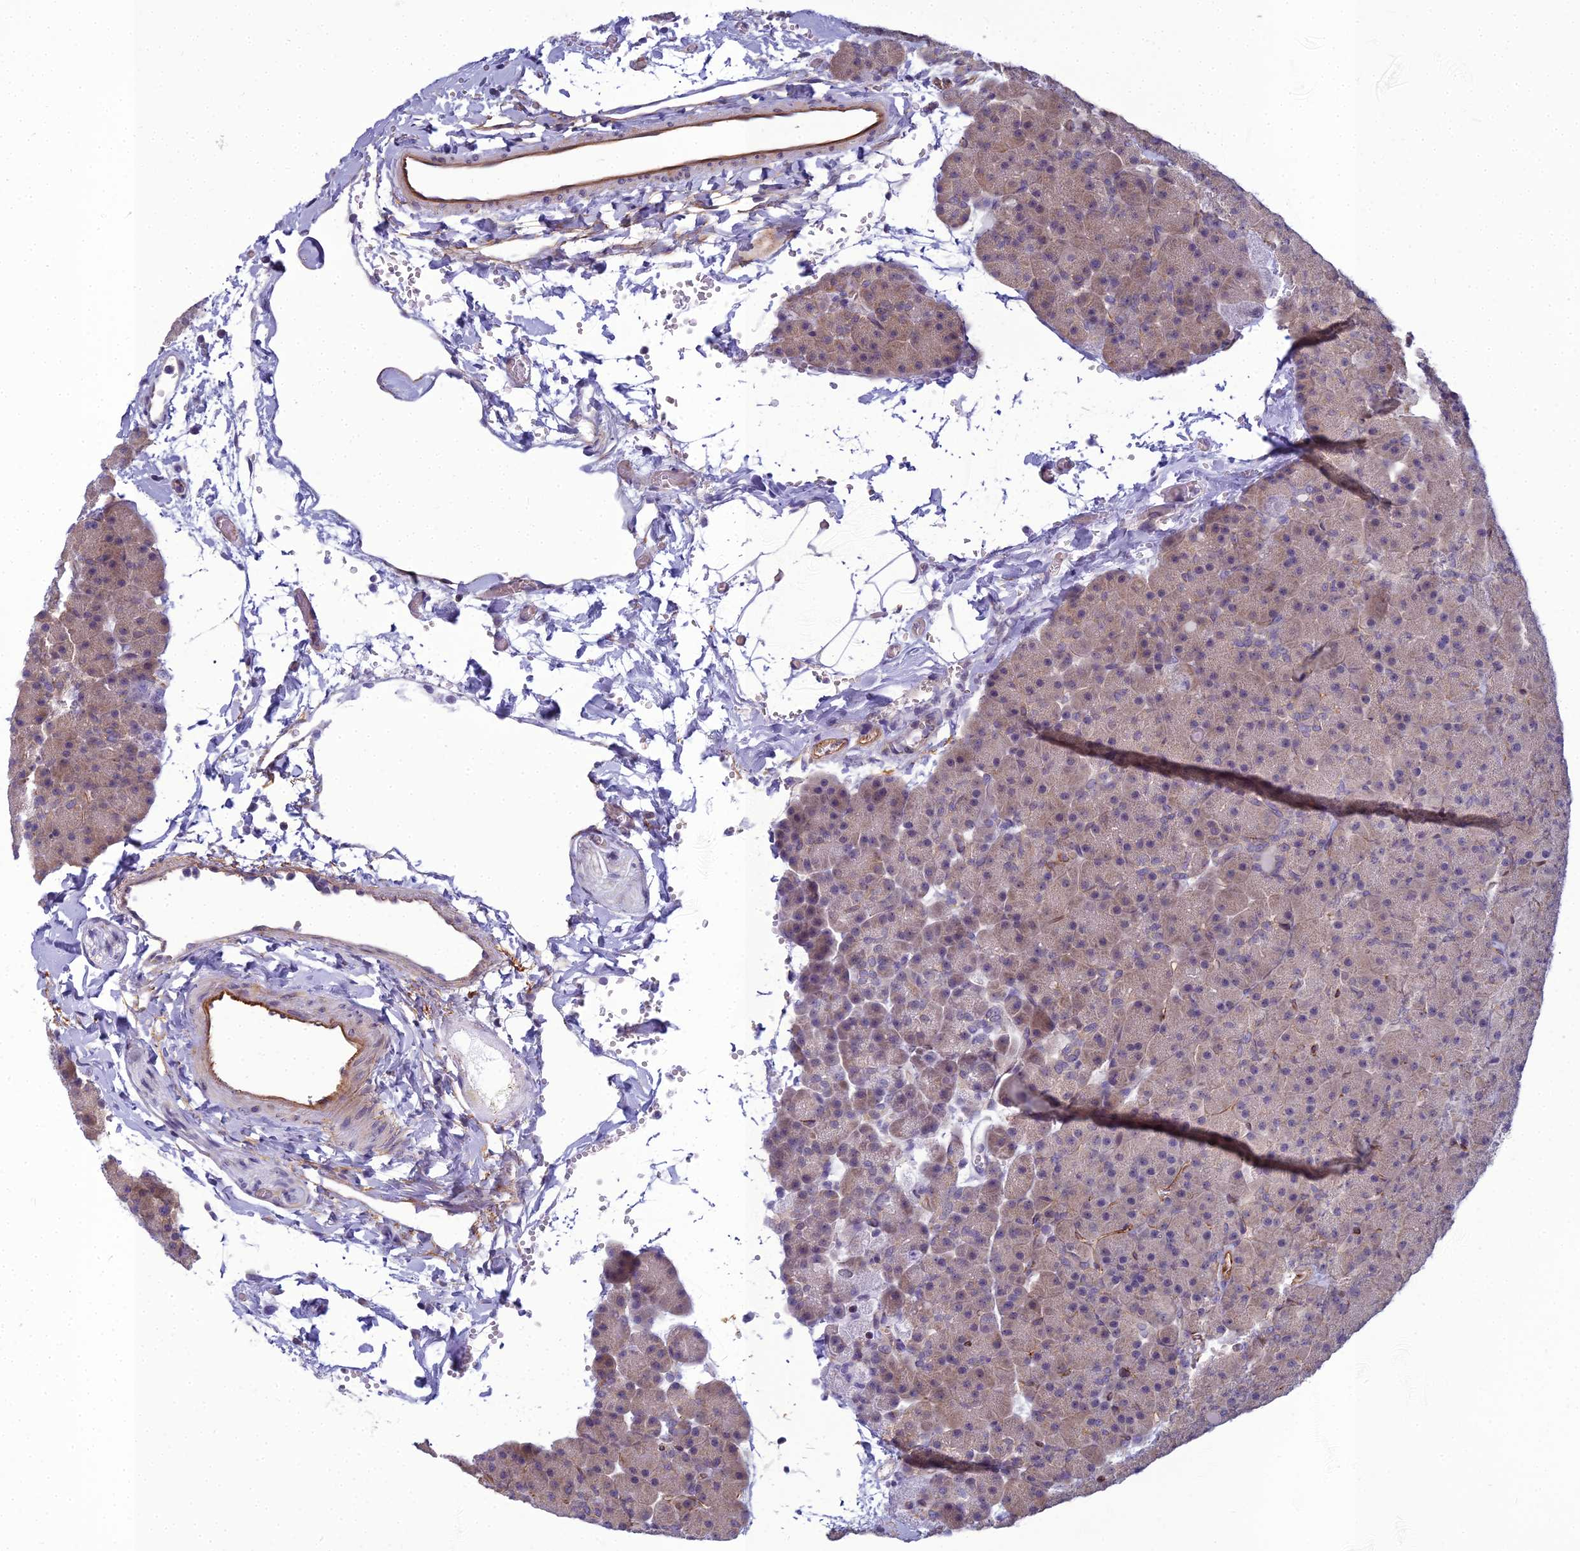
{"staining": {"intensity": "moderate", "quantity": "25%-75%", "location": "cytoplasmic/membranous,nuclear"}, "tissue": "pancreas", "cell_type": "Exocrine glandular cells", "image_type": "normal", "snomed": [{"axis": "morphology", "description": "Normal tissue, NOS"}, {"axis": "topography", "description": "Pancreas"}], "caption": "Pancreas stained for a protein (brown) shows moderate cytoplasmic/membranous,nuclear positive positivity in approximately 25%-75% of exocrine glandular cells.", "gene": "RGL3", "patient": {"sex": "male", "age": 36}}